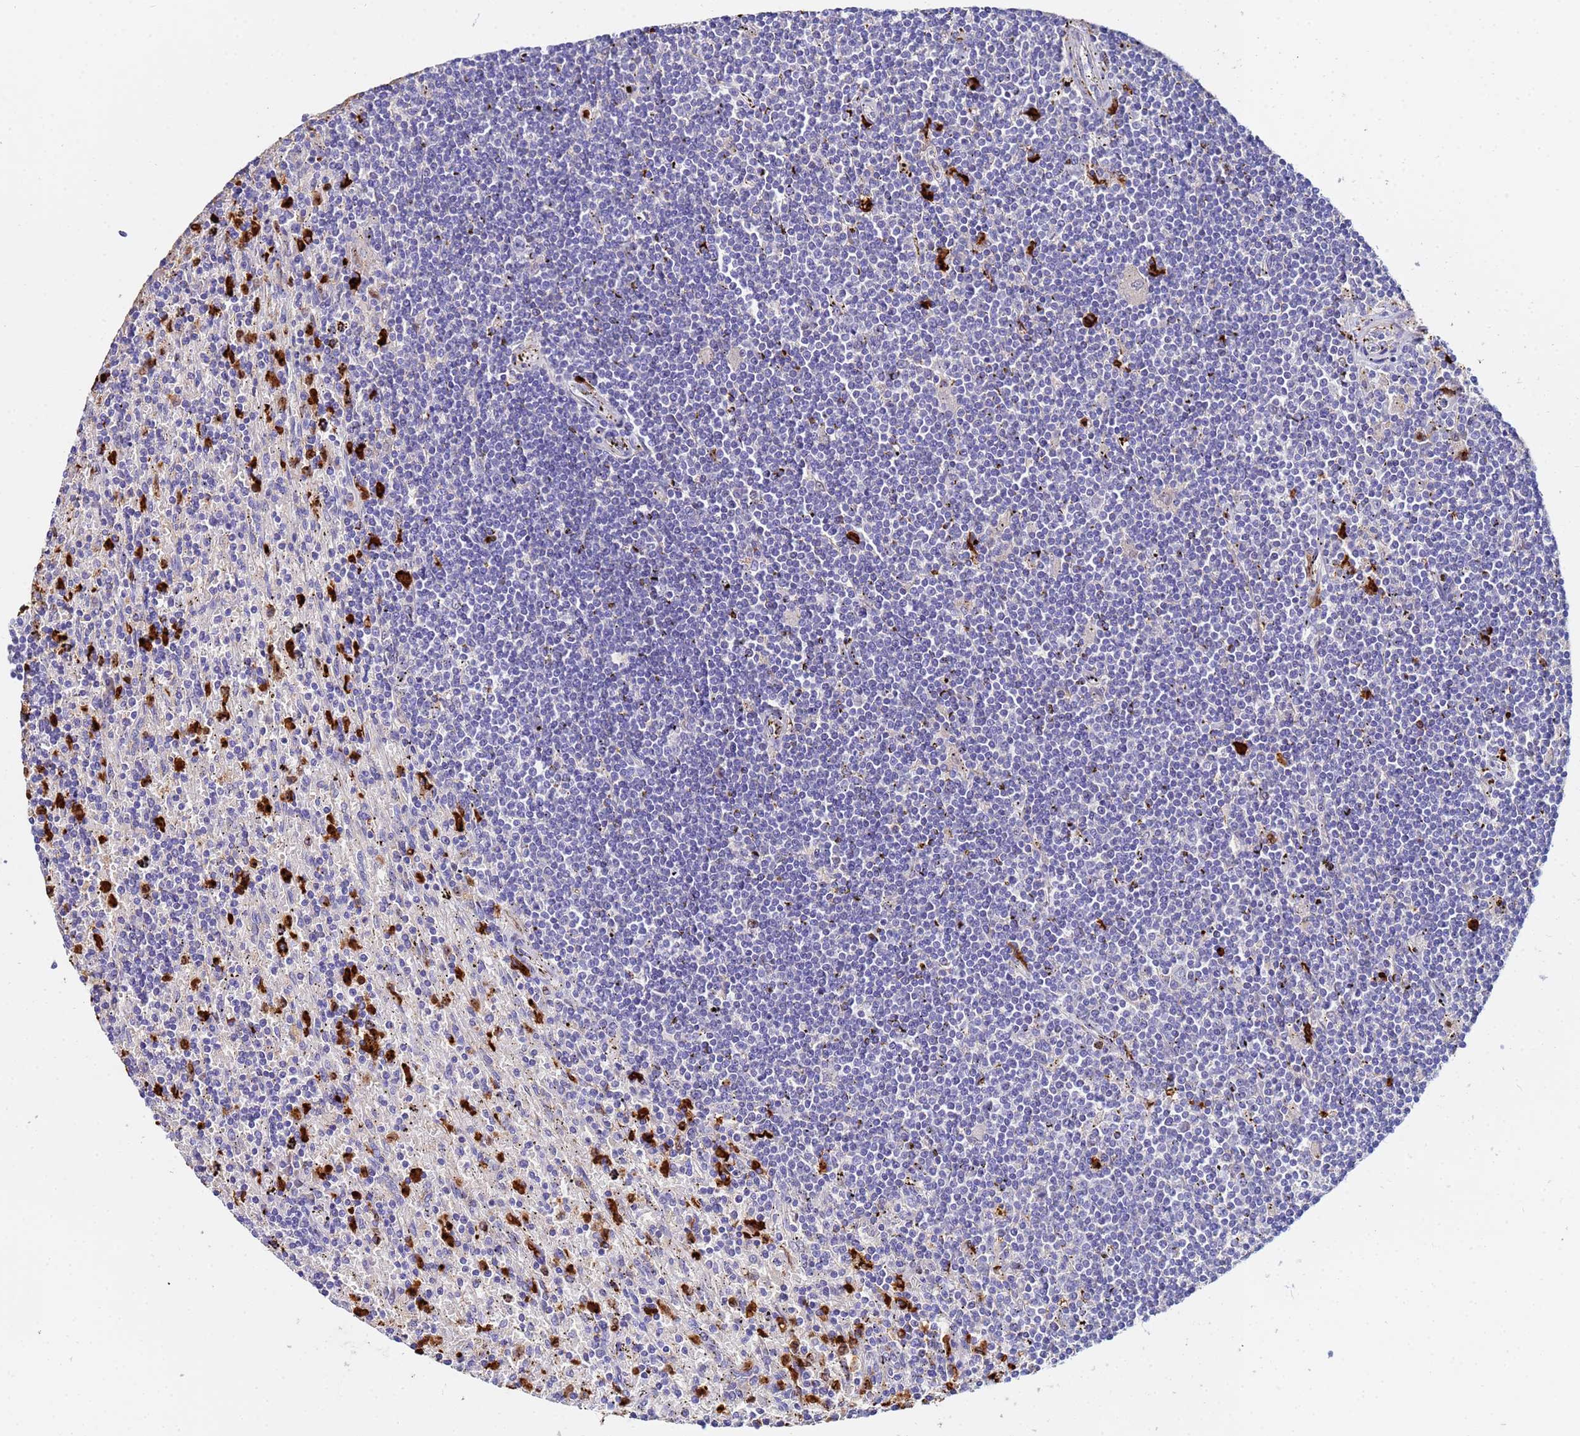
{"staining": {"intensity": "negative", "quantity": "none", "location": "none"}, "tissue": "lymphoma", "cell_type": "Tumor cells", "image_type": "cancer", "snomed": [{"axis": "morphology", "description": "Malignant lymphoma, non-Hodgkin's type, Low grade"}, {"axis": "topography", "description": "Spleen"}], "caption": "Human lymphoma stained for a protein using immunohistochemistry shows no positivity in tumor cells.", "gene": "TUBAL3", "patient": {"sex": "male", "age": 76}}